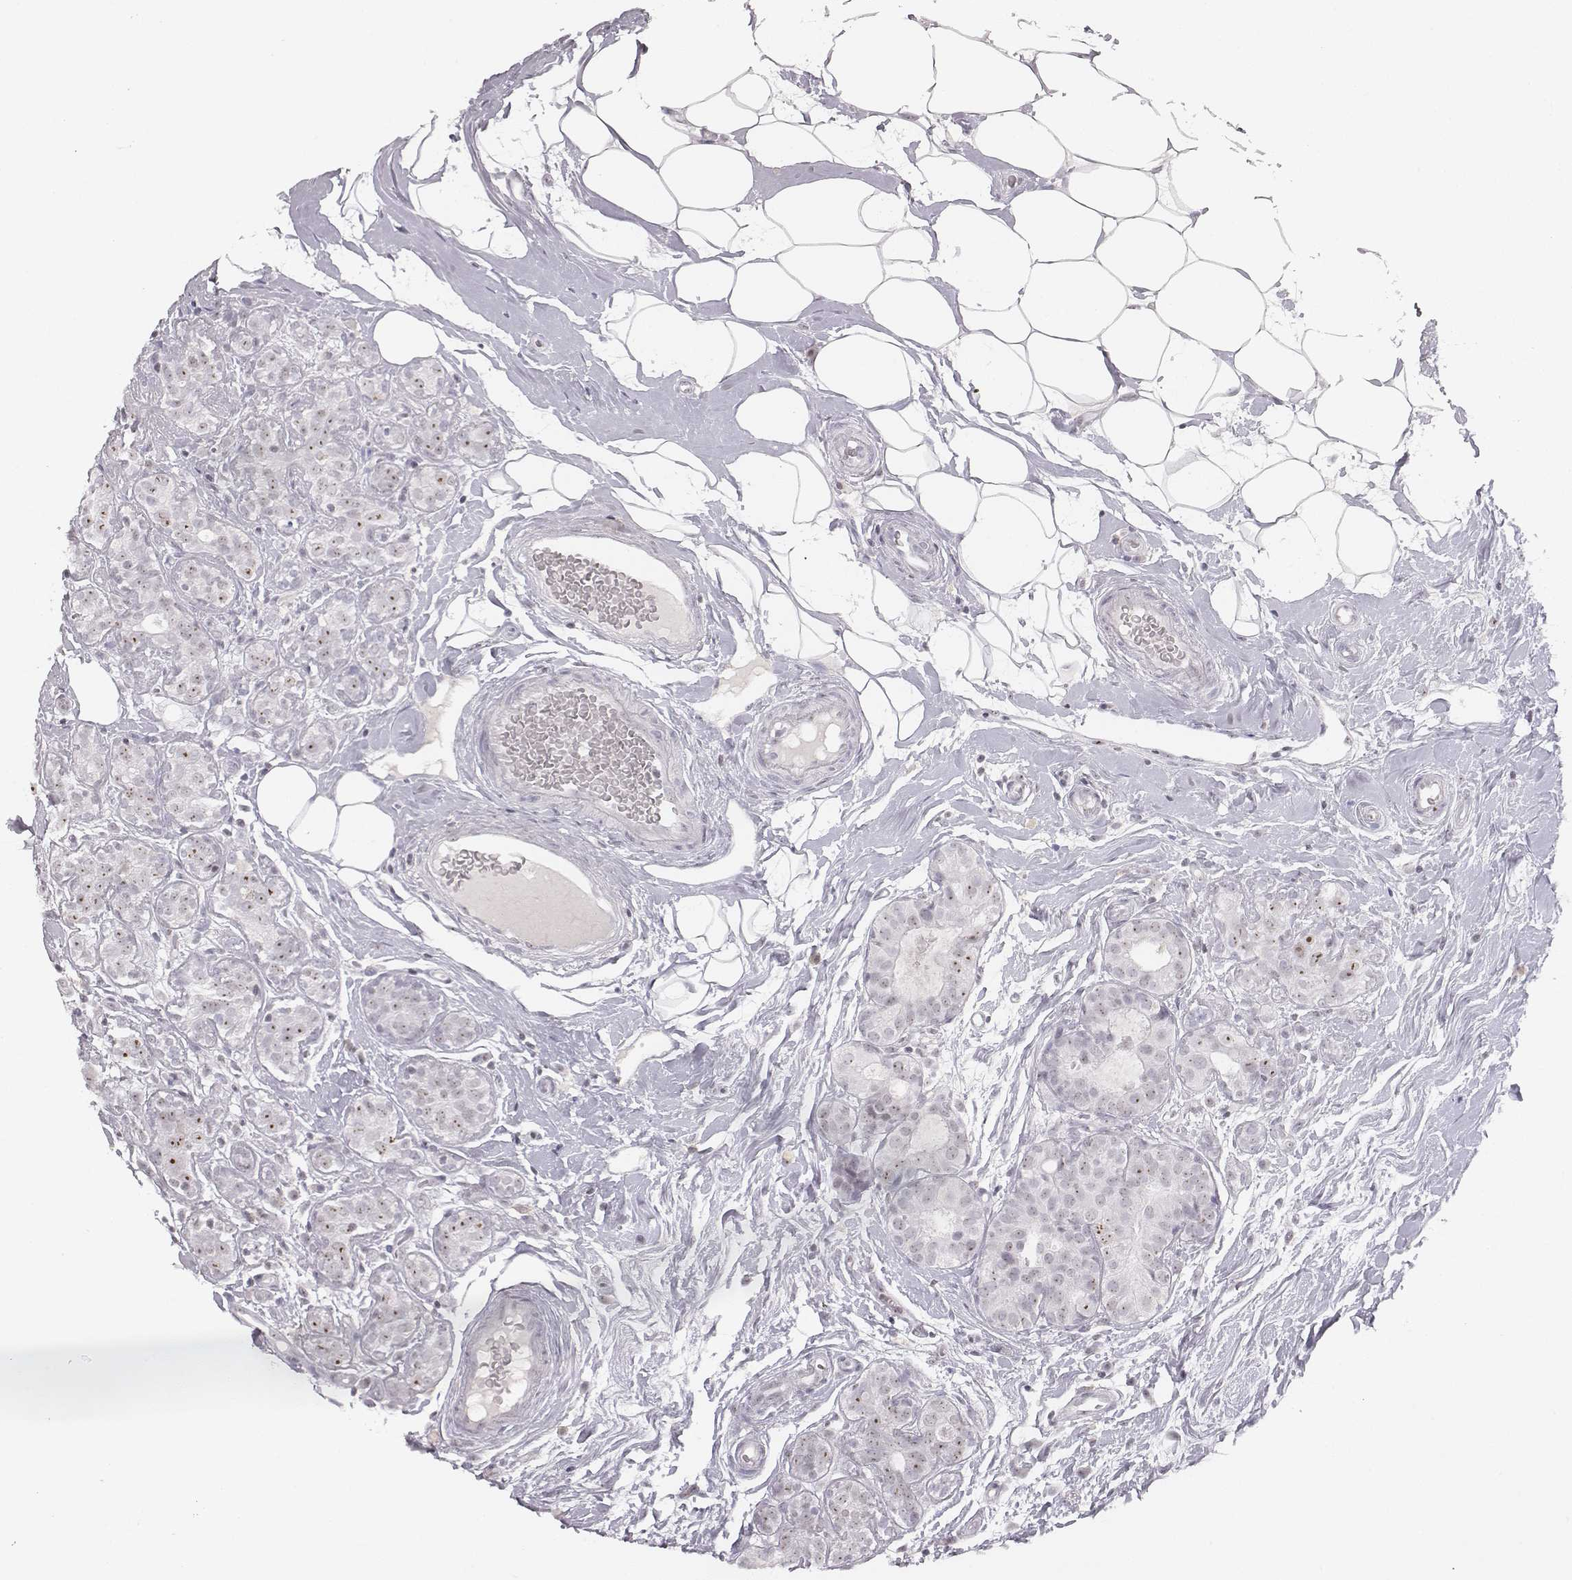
{"staining": {"intensity": "strong", "quantity": "25%-75%", "location": "nuclear"}, "tissue": "breast cancer", "cell_type": "Tumor cells", "image_type": "cancer", "snomed": [{"axis": "morphology", "description": "Normal tissue, NOS"}, {"axis": "morphology", "description": "Duct carcinoma"}, {"axis": "topography", "description": "Breast"}], "caption": "Human intraductal carcinoma (breast) stained with a protein marker exhibits strong staining in tumor cells.", "gene": "NIFK", "patient": {"sex": "female", "age": 43}}